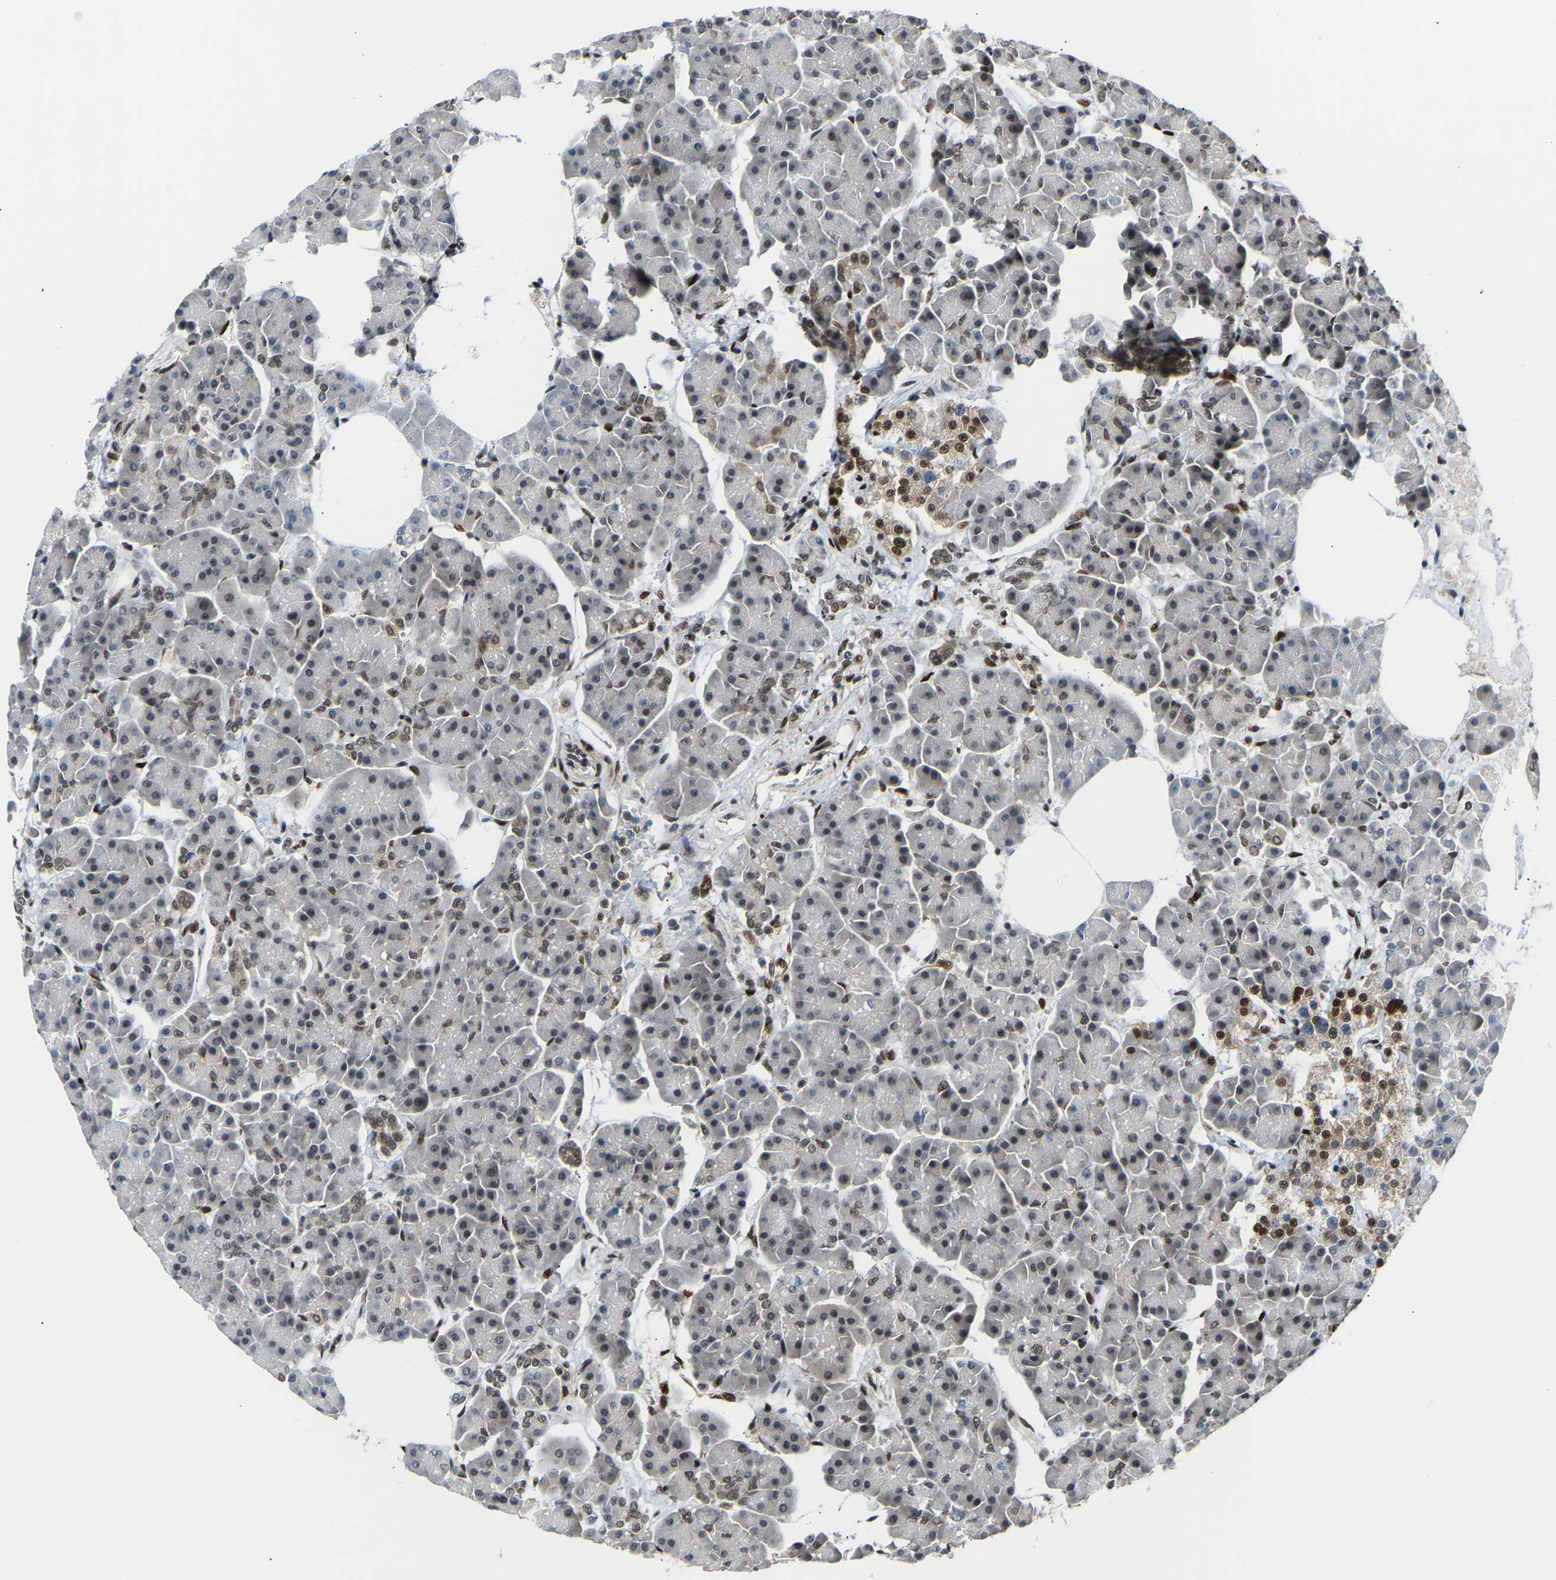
{"staining": {"intensity": "moderate", "quantity": "25%-75%", "location": "nuclear"}, "tissue": "pancreas", "cell_type": "Exocrine glandular cells", "image_type": "normal", "snomed": [{"axis": "morphology", "description": "Normal tissue, NOS"}, {"axis": "topography", "description": "Pancreas"}], "caption": "Immunohistochemistry (IHC) photomicrograph of normal pancreas: human pancreas stained using immunohistochemistry (IHC) displays medium levels of moderate protein expression localized specifically in the nuclear of exocrine glandular cells, appearing as a nuclear brown color.", "gene": "SSBP2", "patient": {"sex": "female", "age": 70}}